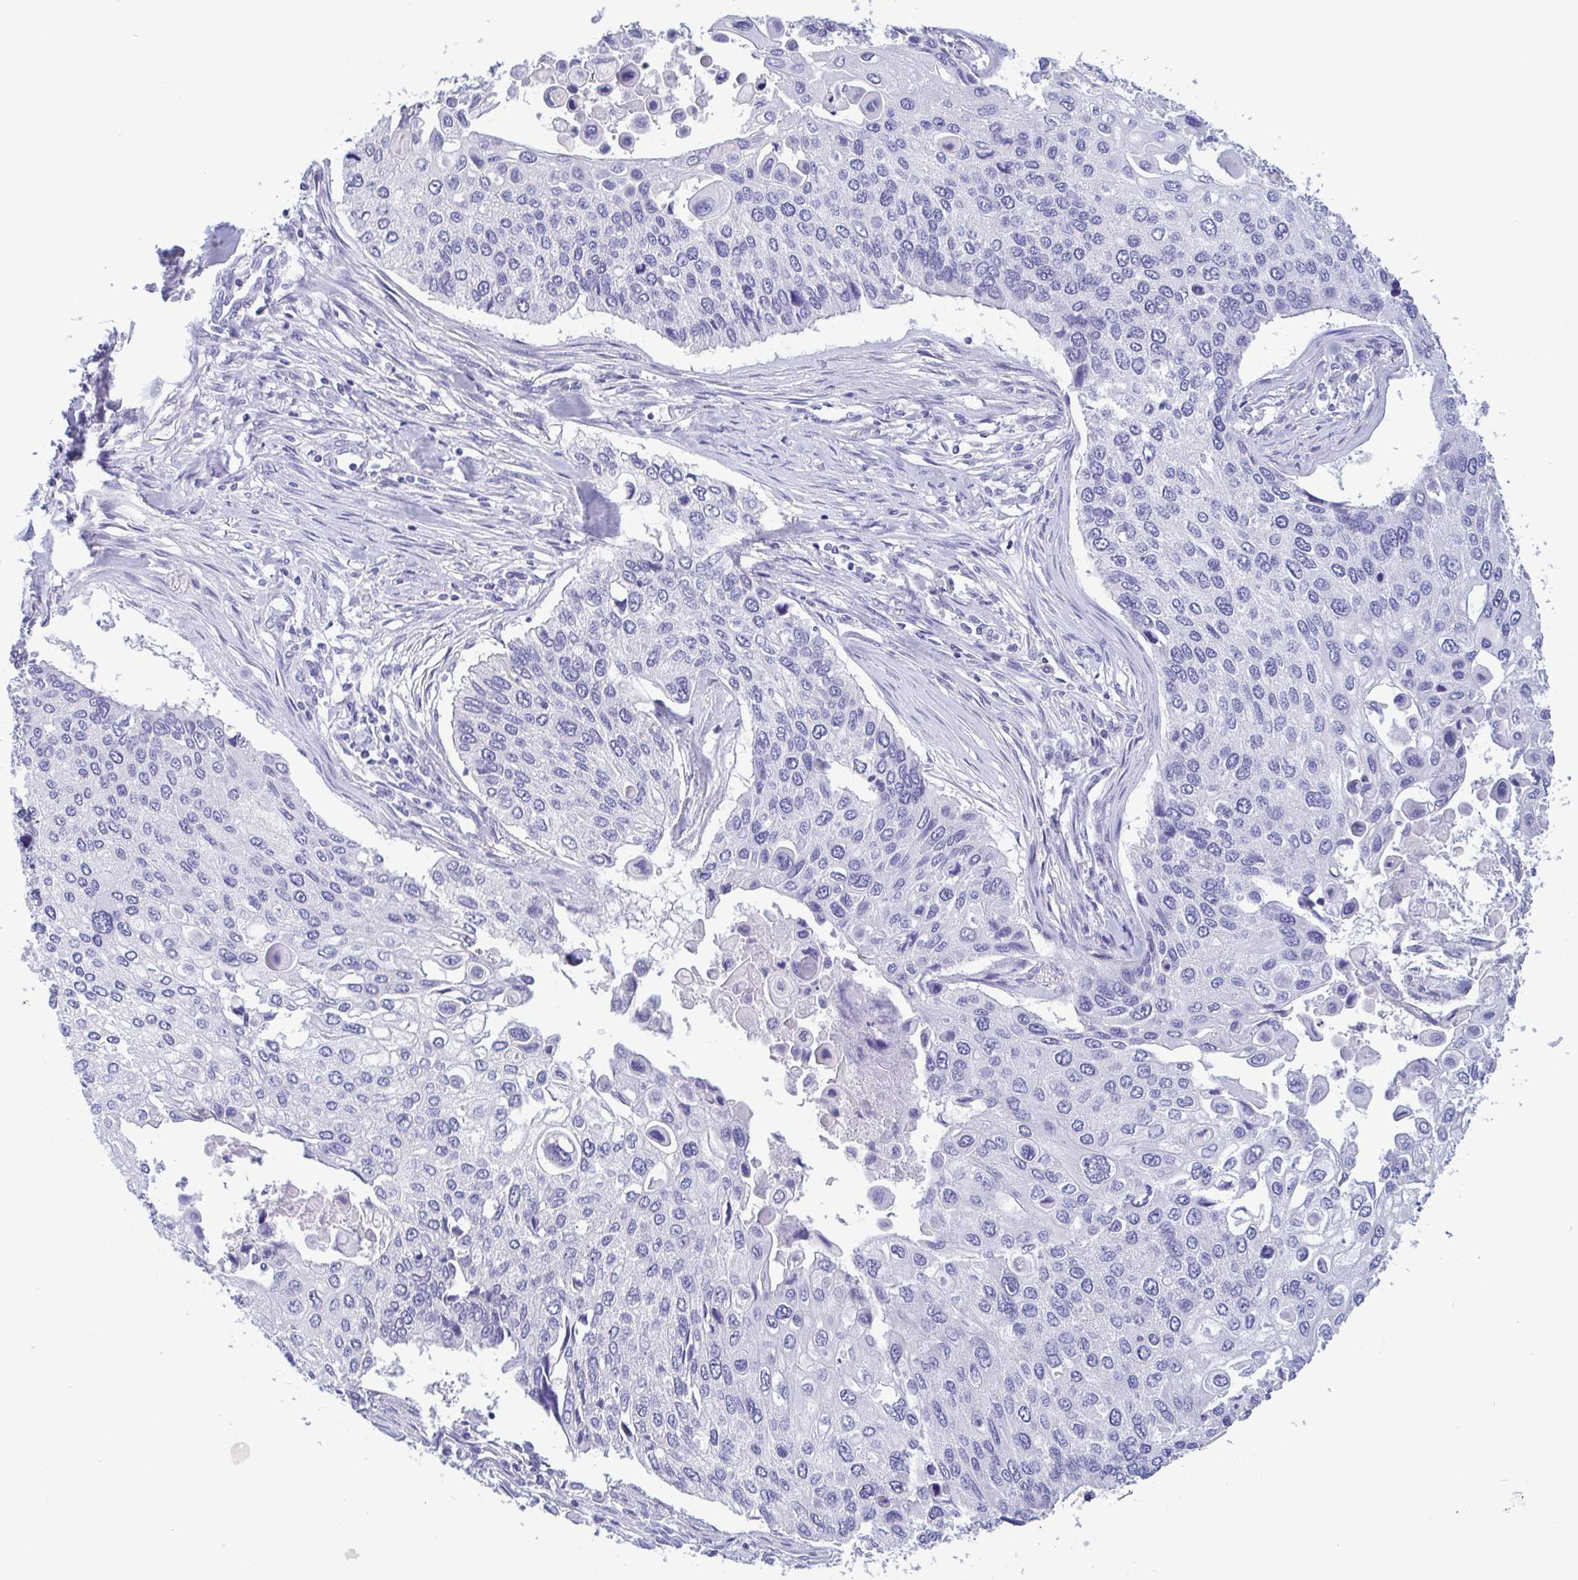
{"staining": {"intensity": "negative", "quantity": "none", "location": "none"}, "tissue": "lung cancer", "cell_type": "Tumor cells", "image_type": "cancer", "snomed": [{"axis": "morphology", "description": "Squamous cell carcinoma, NOS"}, {"axis": "morphology", "description": "Squamous cell carcinoma, metastatic, NOS"}, {"axis": "topography", "description": "Lung"}], "caption": "An IHC micrograph of lung cancer is shown. There is no staining in tumor cells of lung cancer.", "gene": "TREH", "patient": {"sex": "male", "age": 63}}